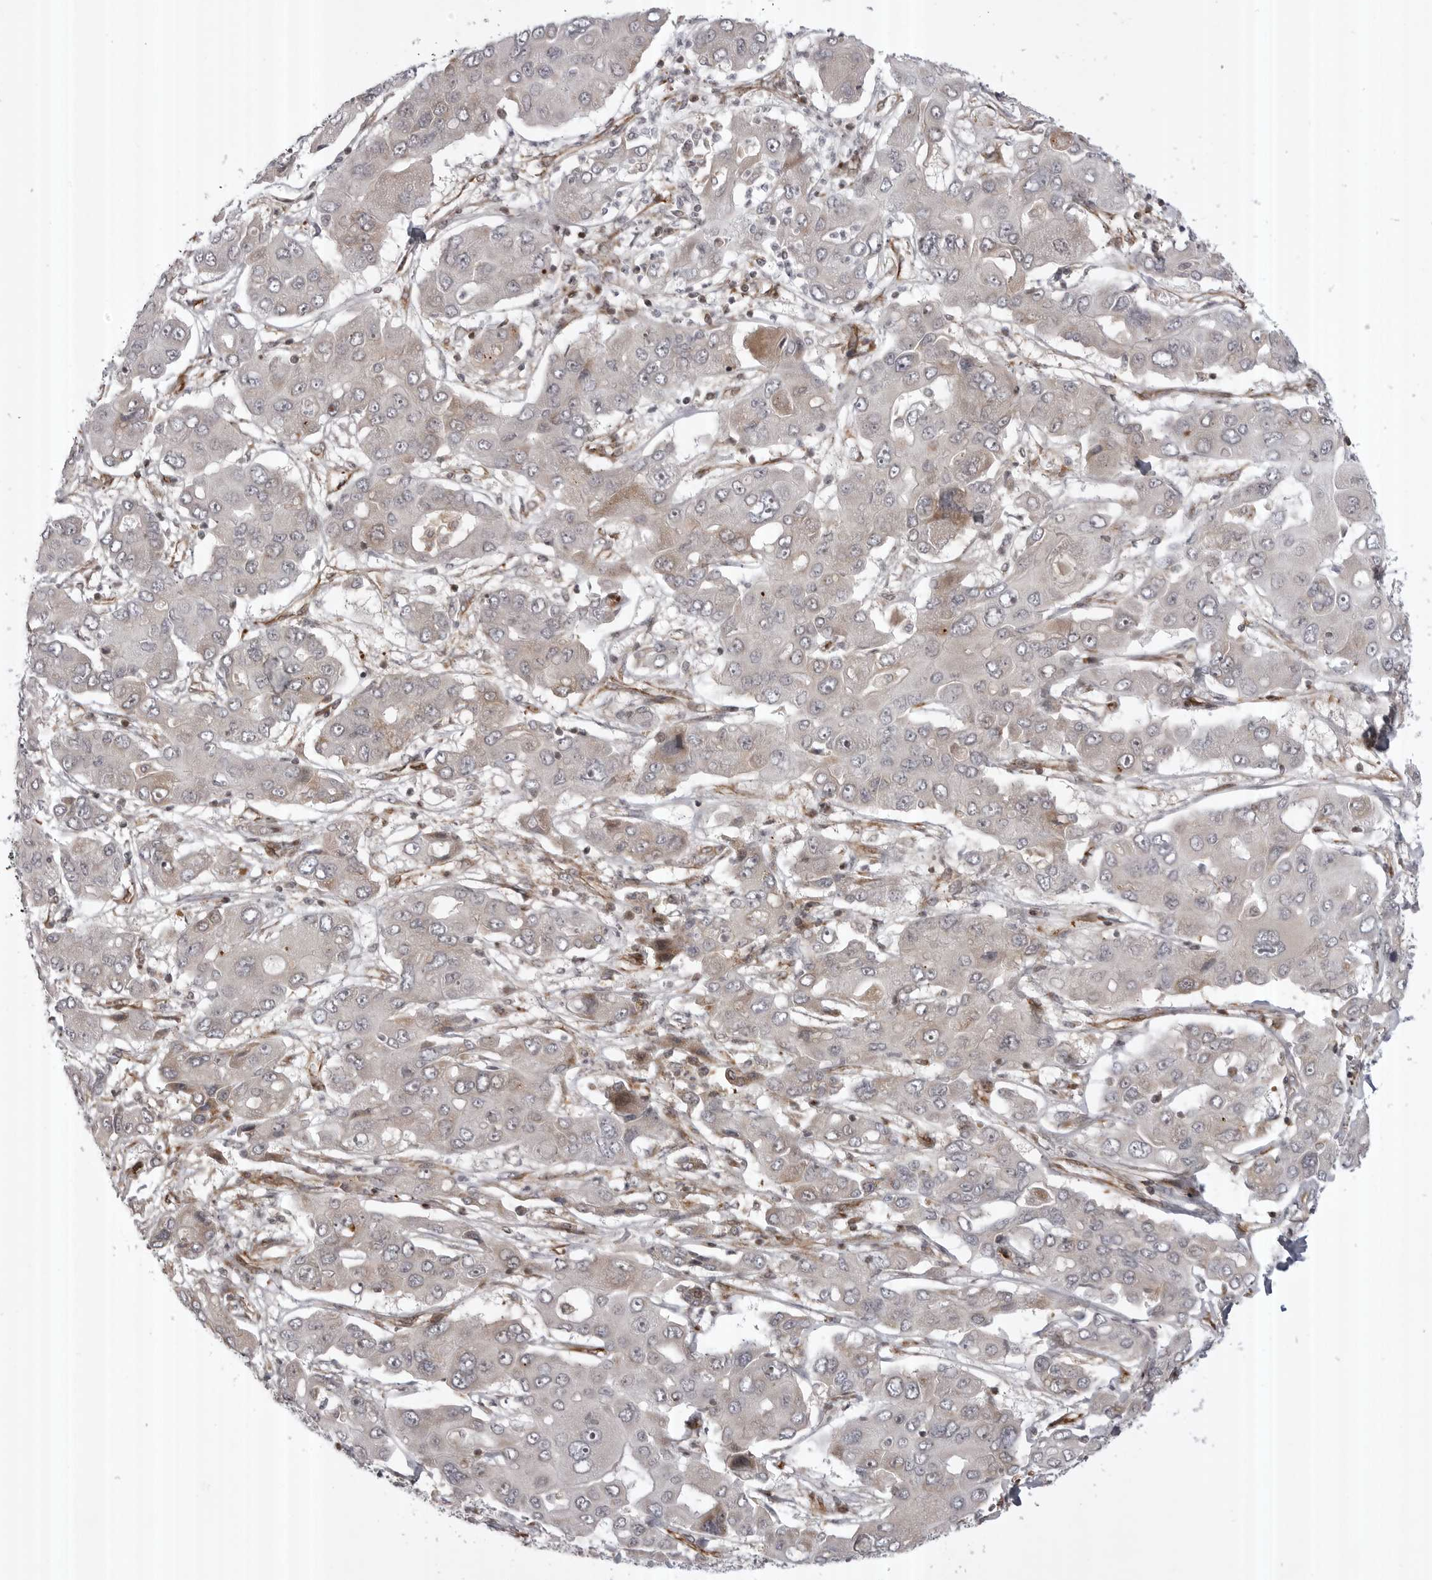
{"staining": {"intensity": "negative", "quantity": "none", "location": "none"}, "tissue": "liver cancer", "cell_type": "Tumor cells", "image_type": "cancer", "snomed": [{"axis": "morphology", "description": "Cholangiocarcinoma"}, {"axis": "topography", "description": "Liver"}], "caption": "The photomicrograph exhibits no staining of tumor cells in liver cancer (cholangiocarcinoma). The staining is performed using DAB brown chromogen with nuclei counter-stained in using hematoxylin.", "gene": "ABL1", "patient": {"sex": "male", "age": 67}}